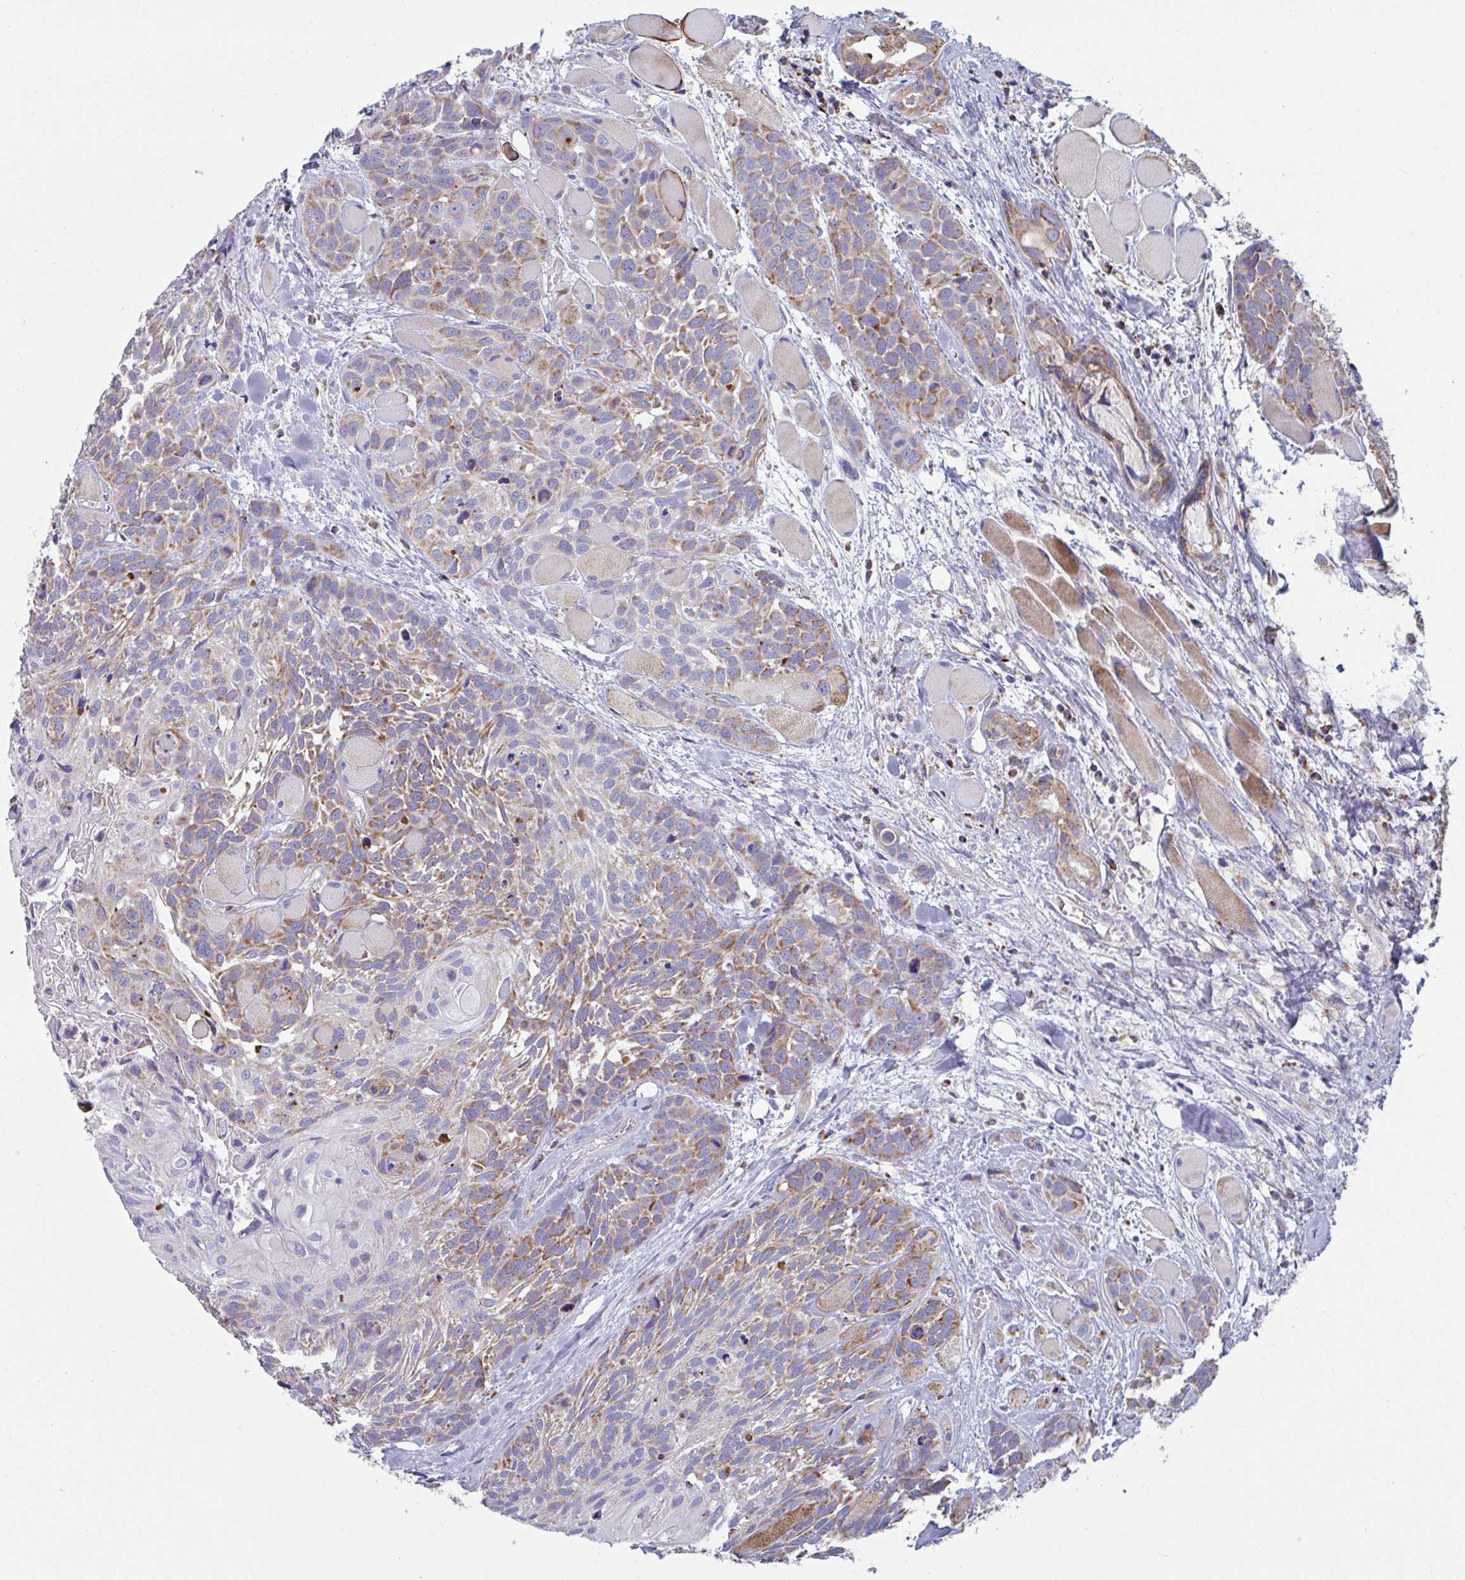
{"staining": {"intensity": "moderate", "quantity": ">75%", "location": "cytoplasmic/membranous"}, "tissue": "head and neck cancer", "cell_type": "Tumor cells", "image_type": "cancer", "snomed": [{"axis": "morphology", "description": "Squamous cell carcinoma, NOS"}, {"axis": "topography", "description": "Head-Neck"}], "caption": "Moderate cytoplasmic/membranous staining for a protein is present in about >75% of tumor cells of head and neck squamous cell carcinoma using IHC.", "gene": "BCAT2", "patient": {"sex": "female", "age": 50}}